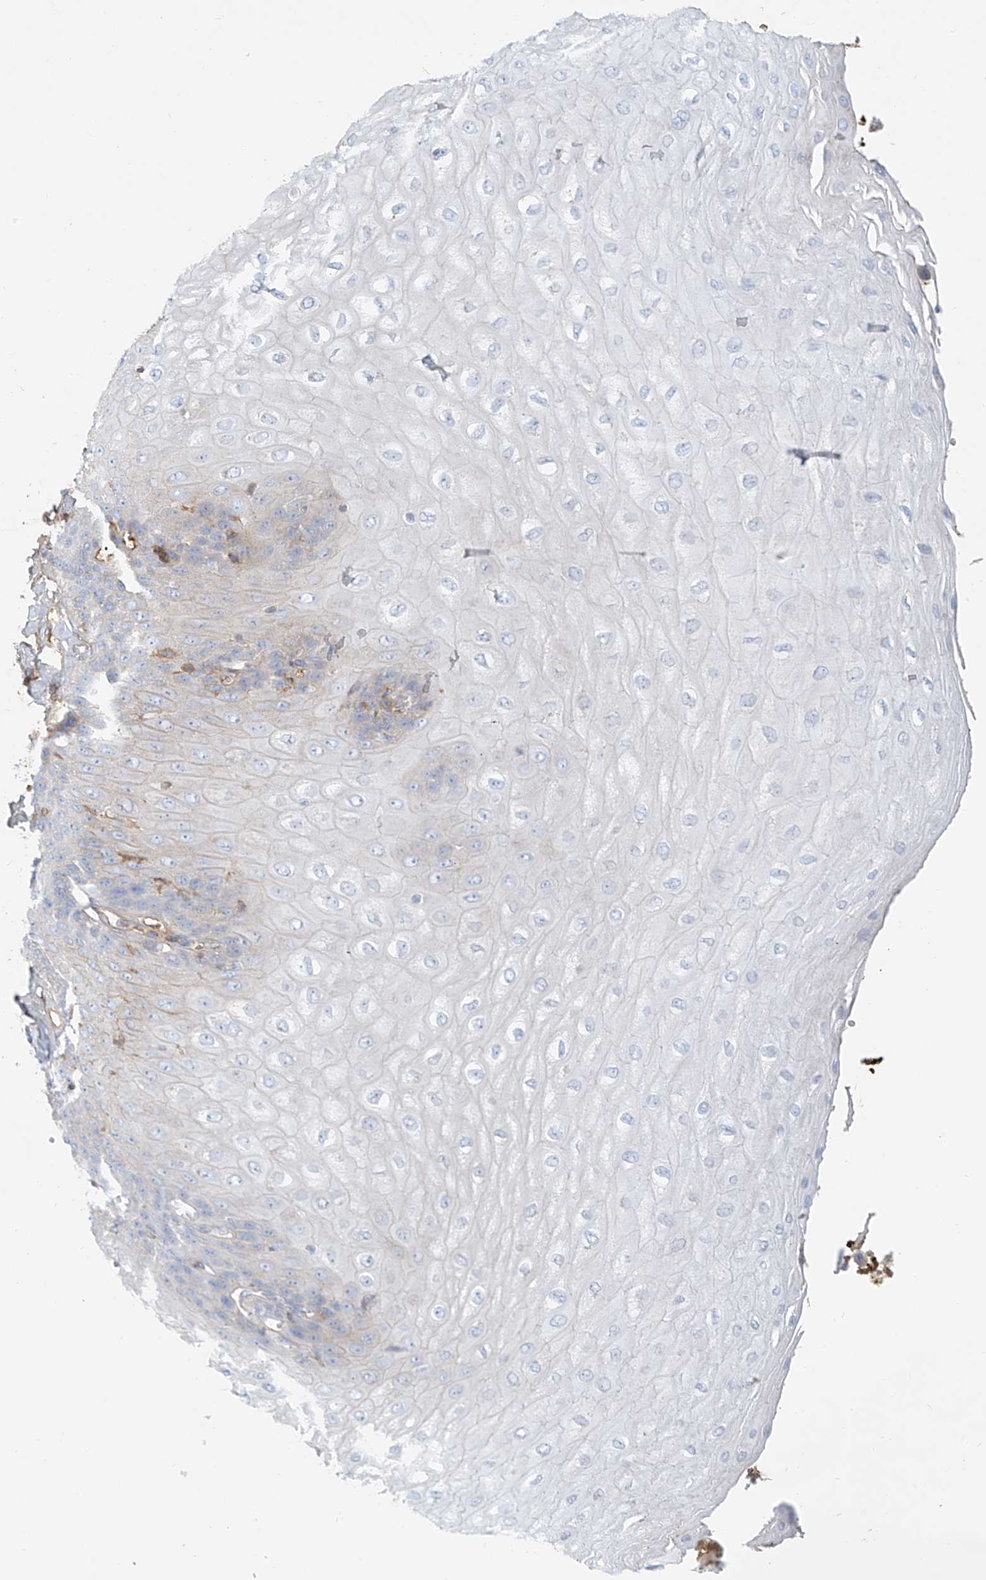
{"staining": {"intensity": "weak", "quantity": "25%-75%", "location": "cytoplasmic/membranous"}, "tissue": "esophagus", "cell_type": "Squamous epithelial cells", "image_type": "normal", "snomed": [{"axis": "morphology", "description": "Normal tissue, NOS"}, {"axis": "topography", "description": "Esophagus"}], "caption": "Benign esophagus exhibits weak cytoplasmic/membranous expression in about 25%-75% of squamous epithelial cells (DAB IHC, brown staining for protein, blue staining for nuclei)..", "gene": "OCSTAMP", "patient": {"sex": "male", "age": 60}}